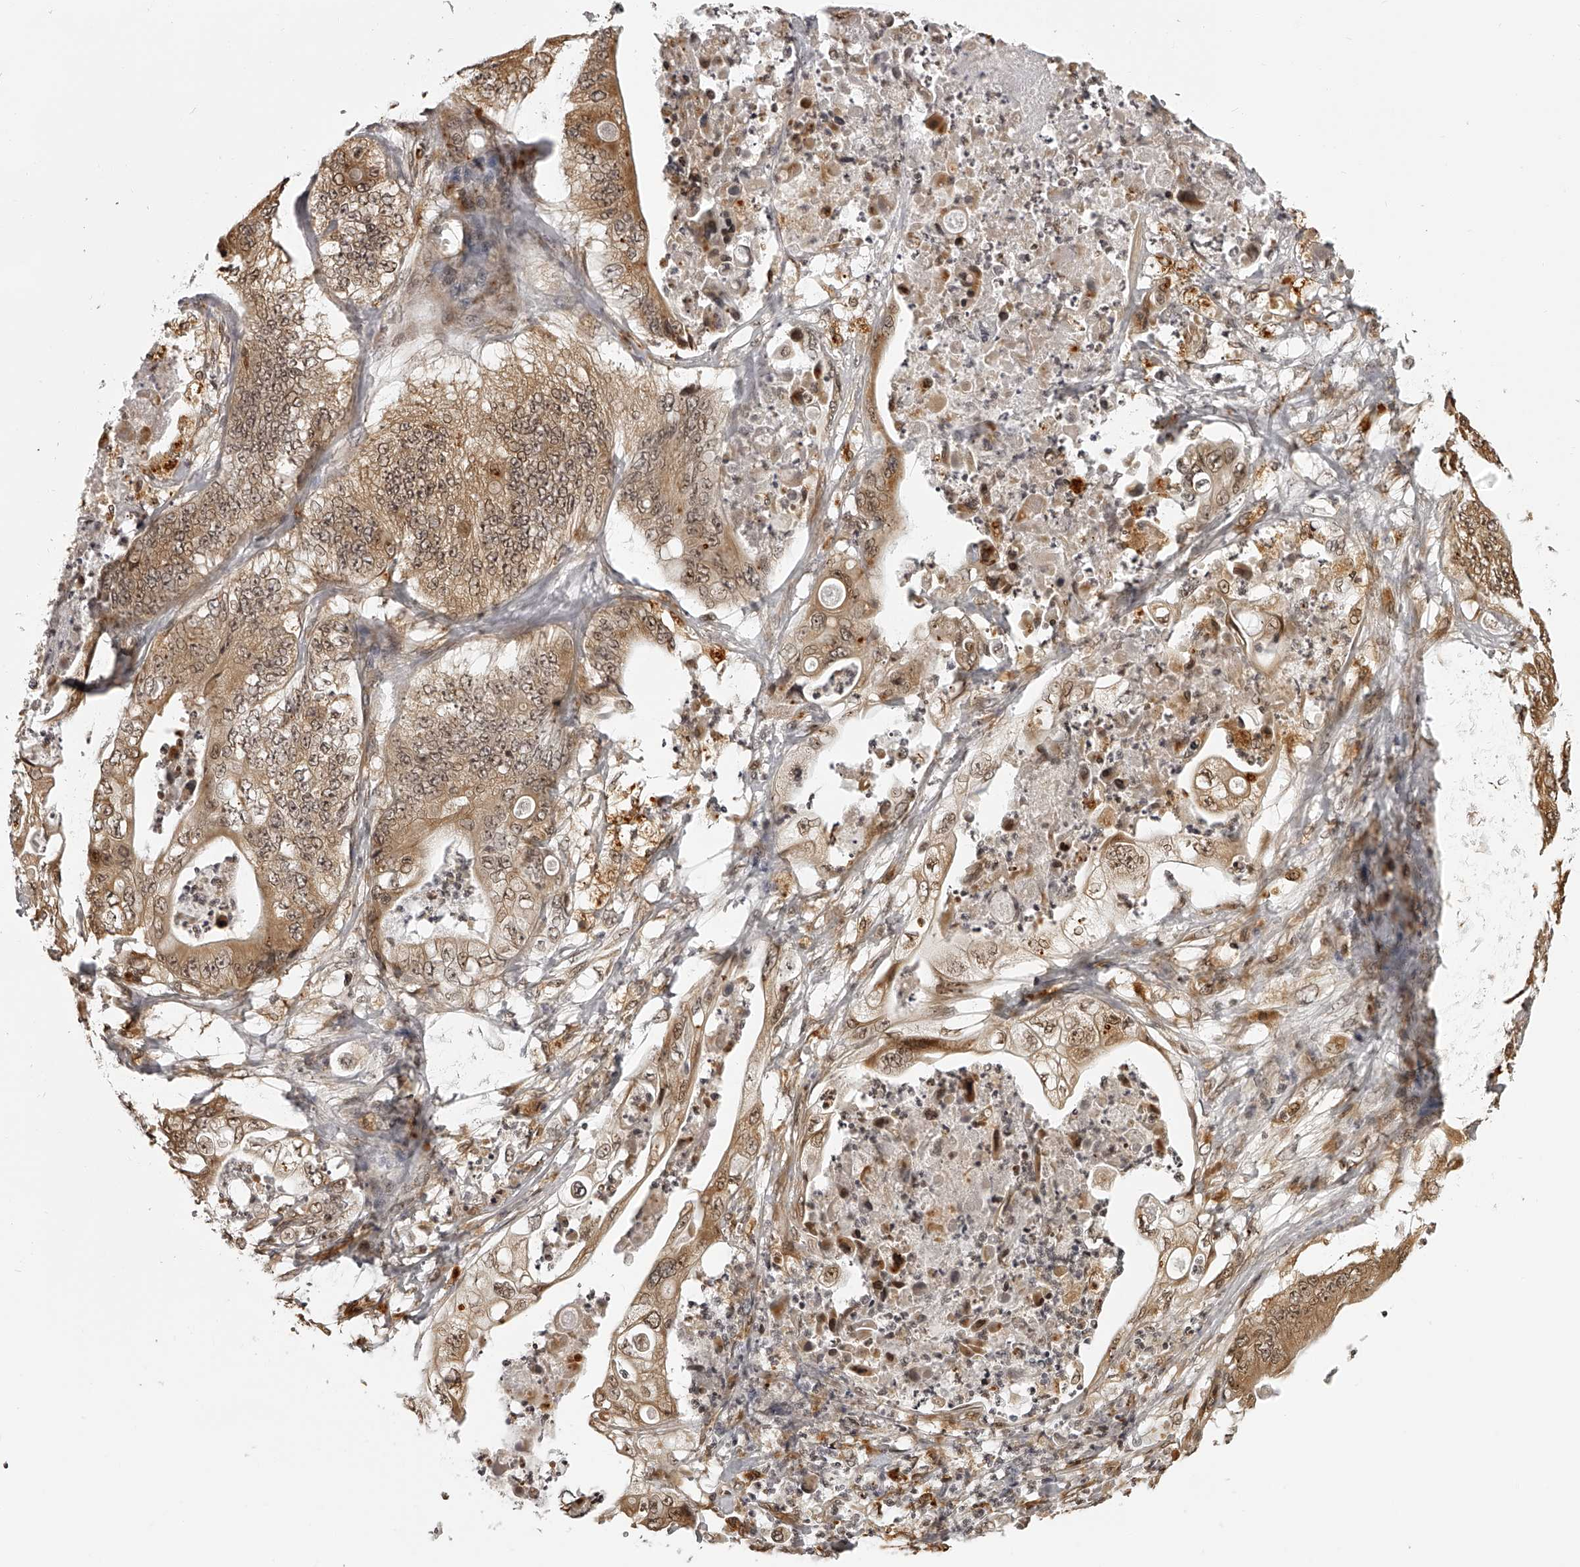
{"staining": {"intensity": "moderate", "quantity": ">75%", "location": "cytoplasmic/membranous,nuclear"}, "tissue": "stomach cancer", "cell_type": "Tumor cells", "image_type": "cancer", "snomed": [{"axis": "morphology", "description": "Adenocarcinoma, NOS"}, {"axis": "topography", "description": "Stomach"}], "caption": "Immunohistochemistry (IHC) image of neoplastic tissue: stomach cancer (adenocarcinoma) stained using IHC demonstrates medium levels of moderate protein expression localized specifically in the cytoplasmic/membranous and nuclear of tumor cells, appearing as a cytoplasmic/membranous and nuclear brown color.", "gene": "ODF2L", "patient": {"sex": "female", "age": 73}}